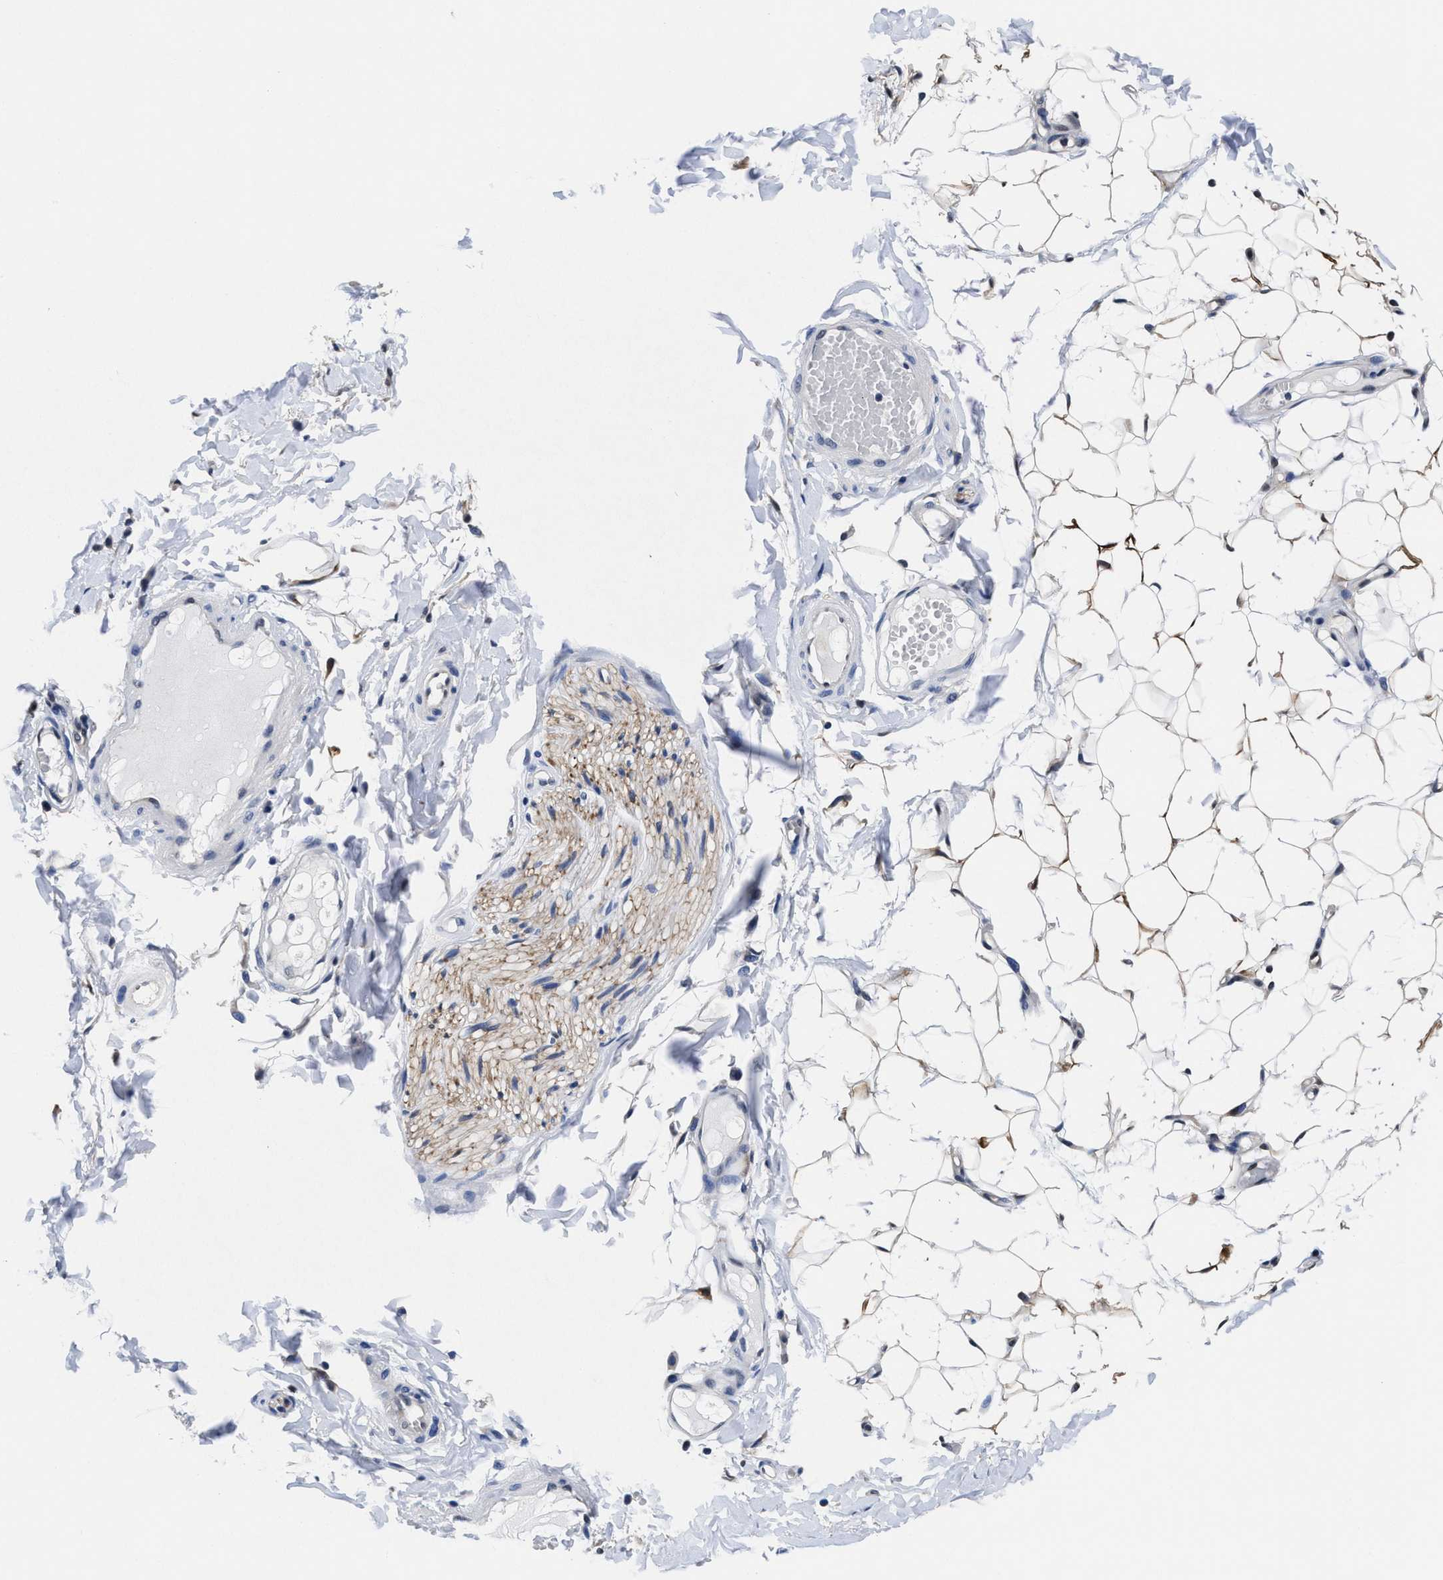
{"staining": {"intensity": "weak", "quantity": "25%-75%", "location": "cytoplasmic/membranous"}, "tissue": "adipose tissue", "cell_type": "Adipocytes", "image_type": "normal", "snomed": [{"axis": "morphology", "description": "Normal tissue, NOS"}, {"axis": "topography", "description": "Adipose tissue"}, {"axis": "topography", "description": "Vascular tissue"}, {"axis": "topography", "description": "Peripheral nerve tissue"}], "caption": "Approximately 25%-75% of adipocytes in benign adipose tissue demonstrate weak cytoplasmic/membranous protein positivity as visualized by brown immunohistochemical staining.", "gene": "ACLY", "patient": {"sex": "male", "age": 25}}